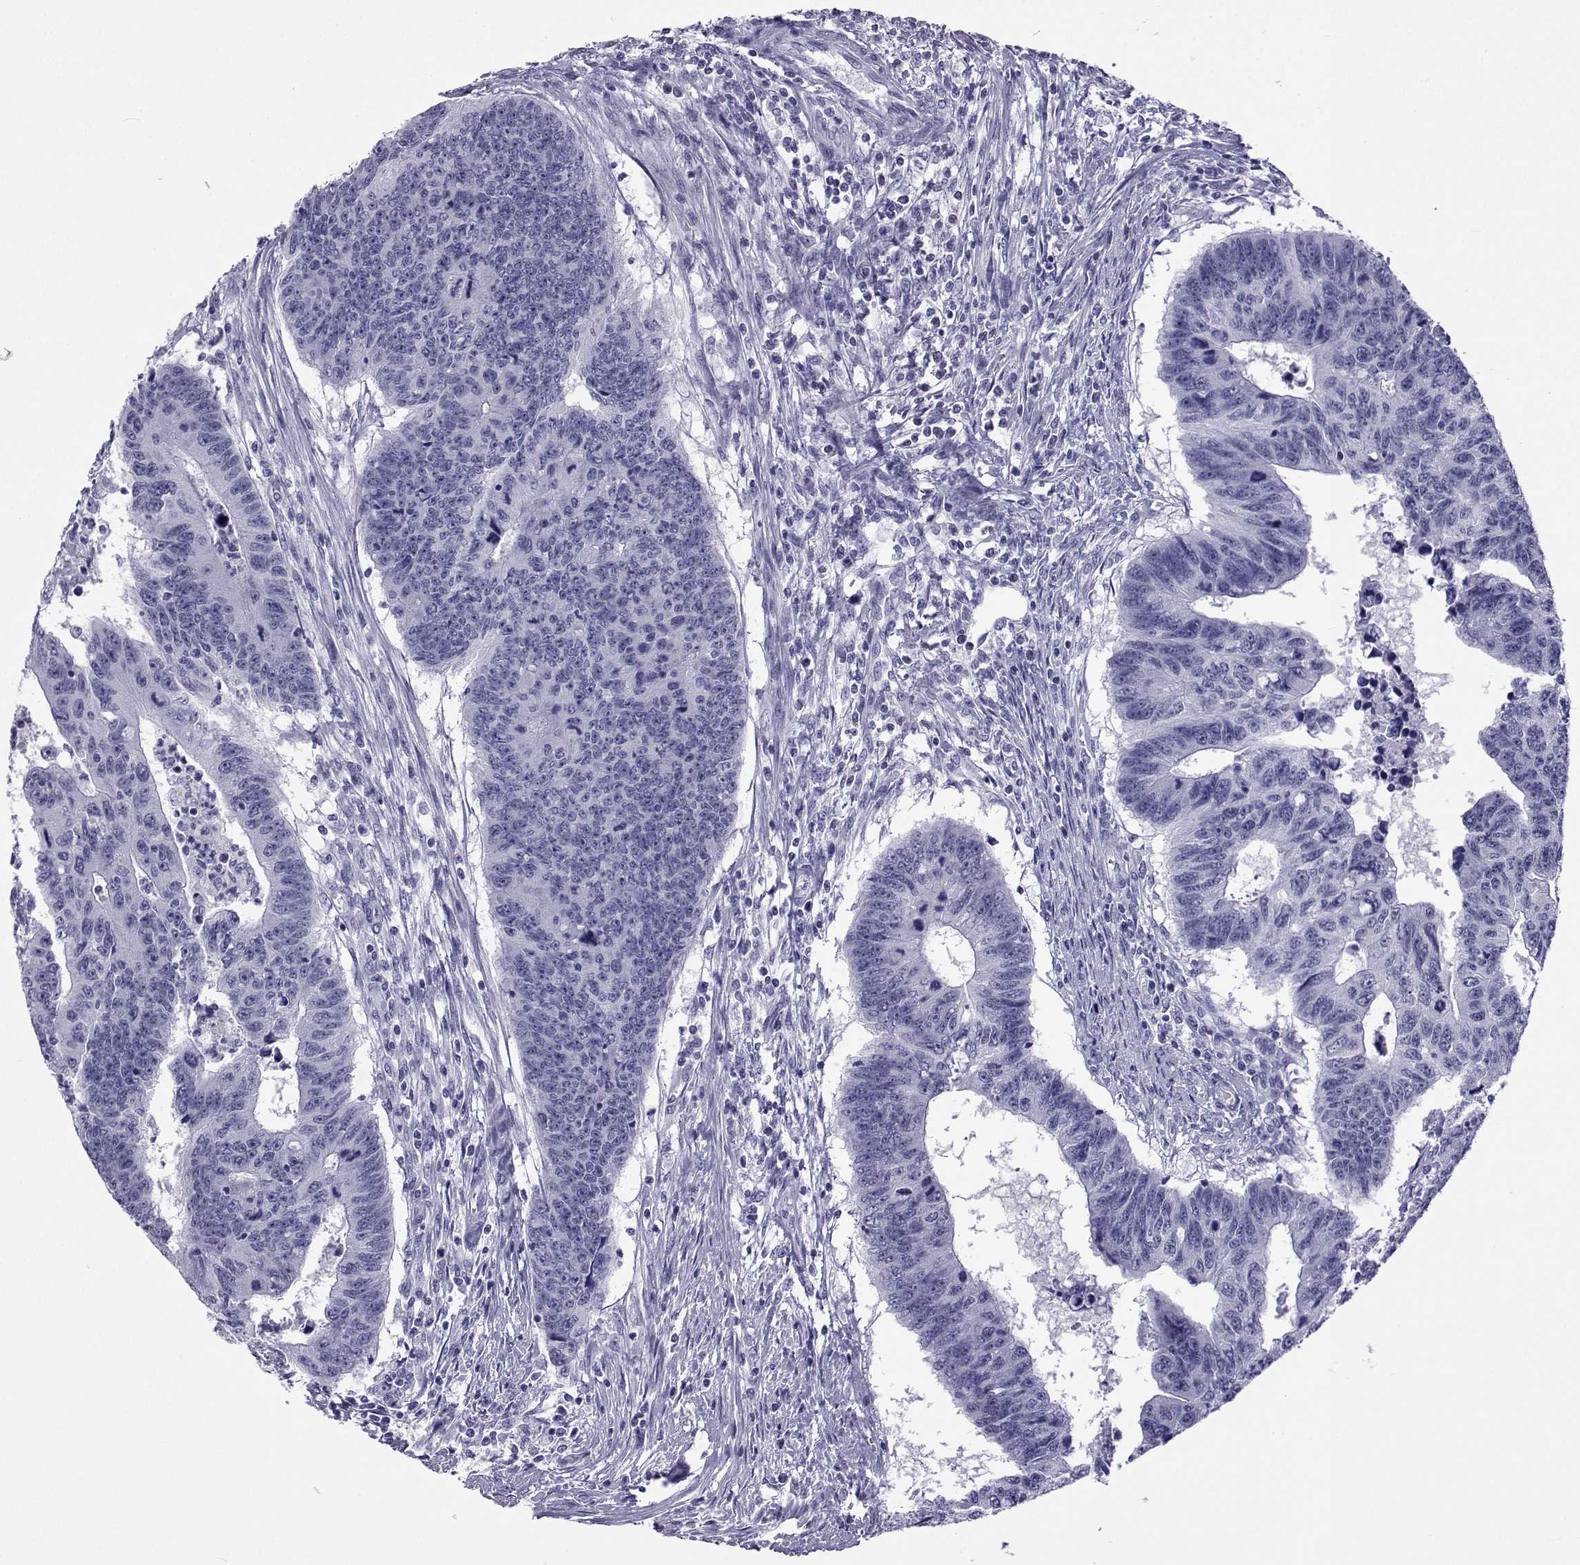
{"staining": {"intensity": "negative", "quantity": "none", "location": "none"}, "tissue": "colorectal cancer", "cell_type": "Tumor cells", "image_type": "cancer", "snomed": [{"axis": "morphology", "description": "Adenocarcinoma, NOS"}, {"axis": "topography", "description": "Rectum"}], "caption": "DAB (3,3'-diaminobenzidine) immunohistochemical staining of human adenocarcinoma (colorectal) demonstrates no significant positivity in tumor cells.", "gene": "ACTL7A", "patient": {"sex": "female", "age": 85}}